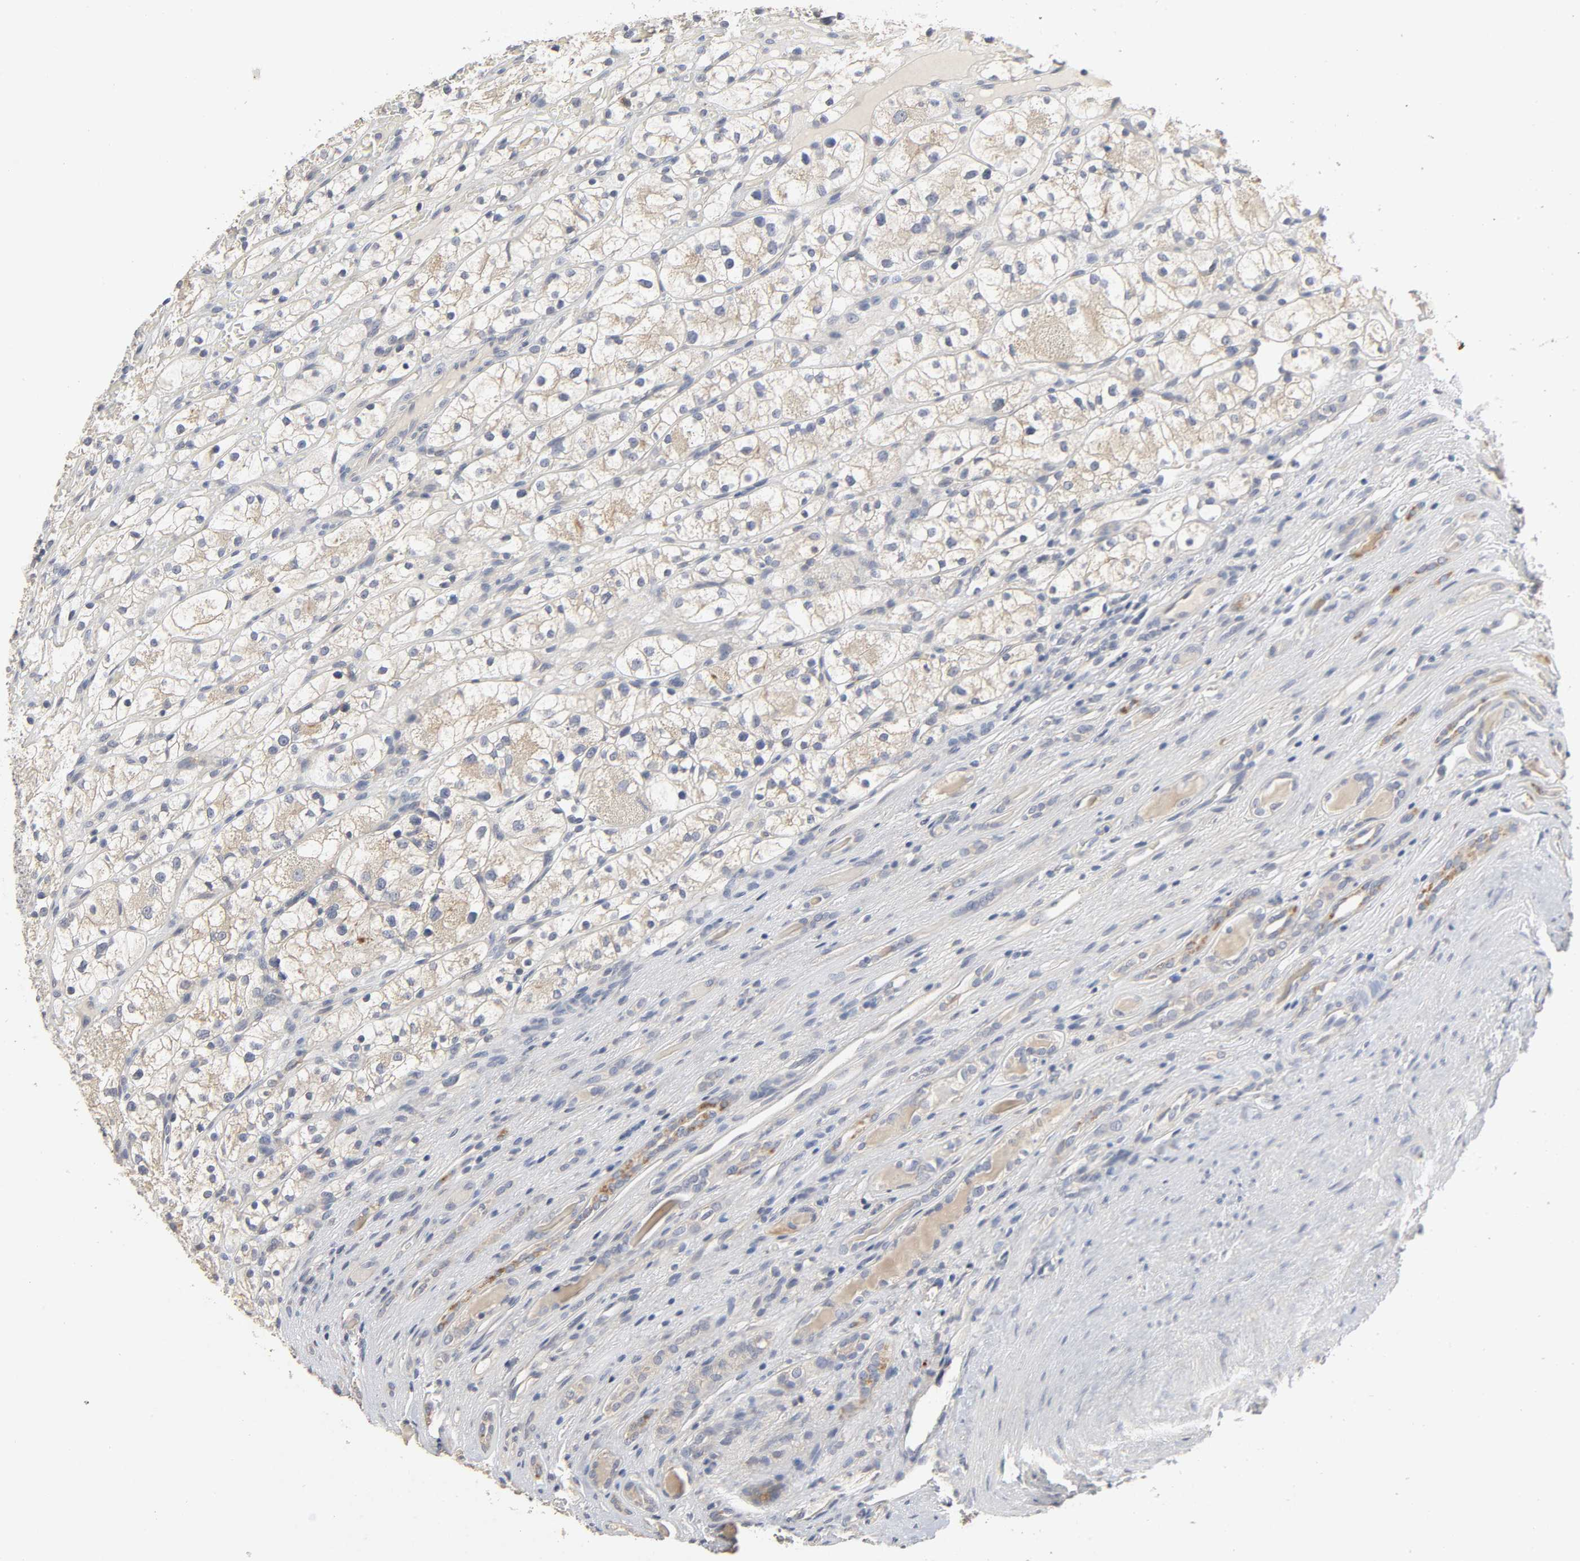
{"staining": {"intensity": "weak", "quantity": "<25%", "location": "cytoplasmic/membranous"}, "tissue": "renal cancer", "cell_type": "Tumor cells", "image_type": "cancer", "snomed": [{"axis": "morphology", "description": "Adenocarcinoma, NOS"}, {"axis": "topography", "description": "Kidney"}], "caption": "An image of adenocarcinoma (renal) stained for a protein displays no brown staining in tumor cells.", "gene": "SLC10A2", "patient": {"sex": "female", "age": 60}}